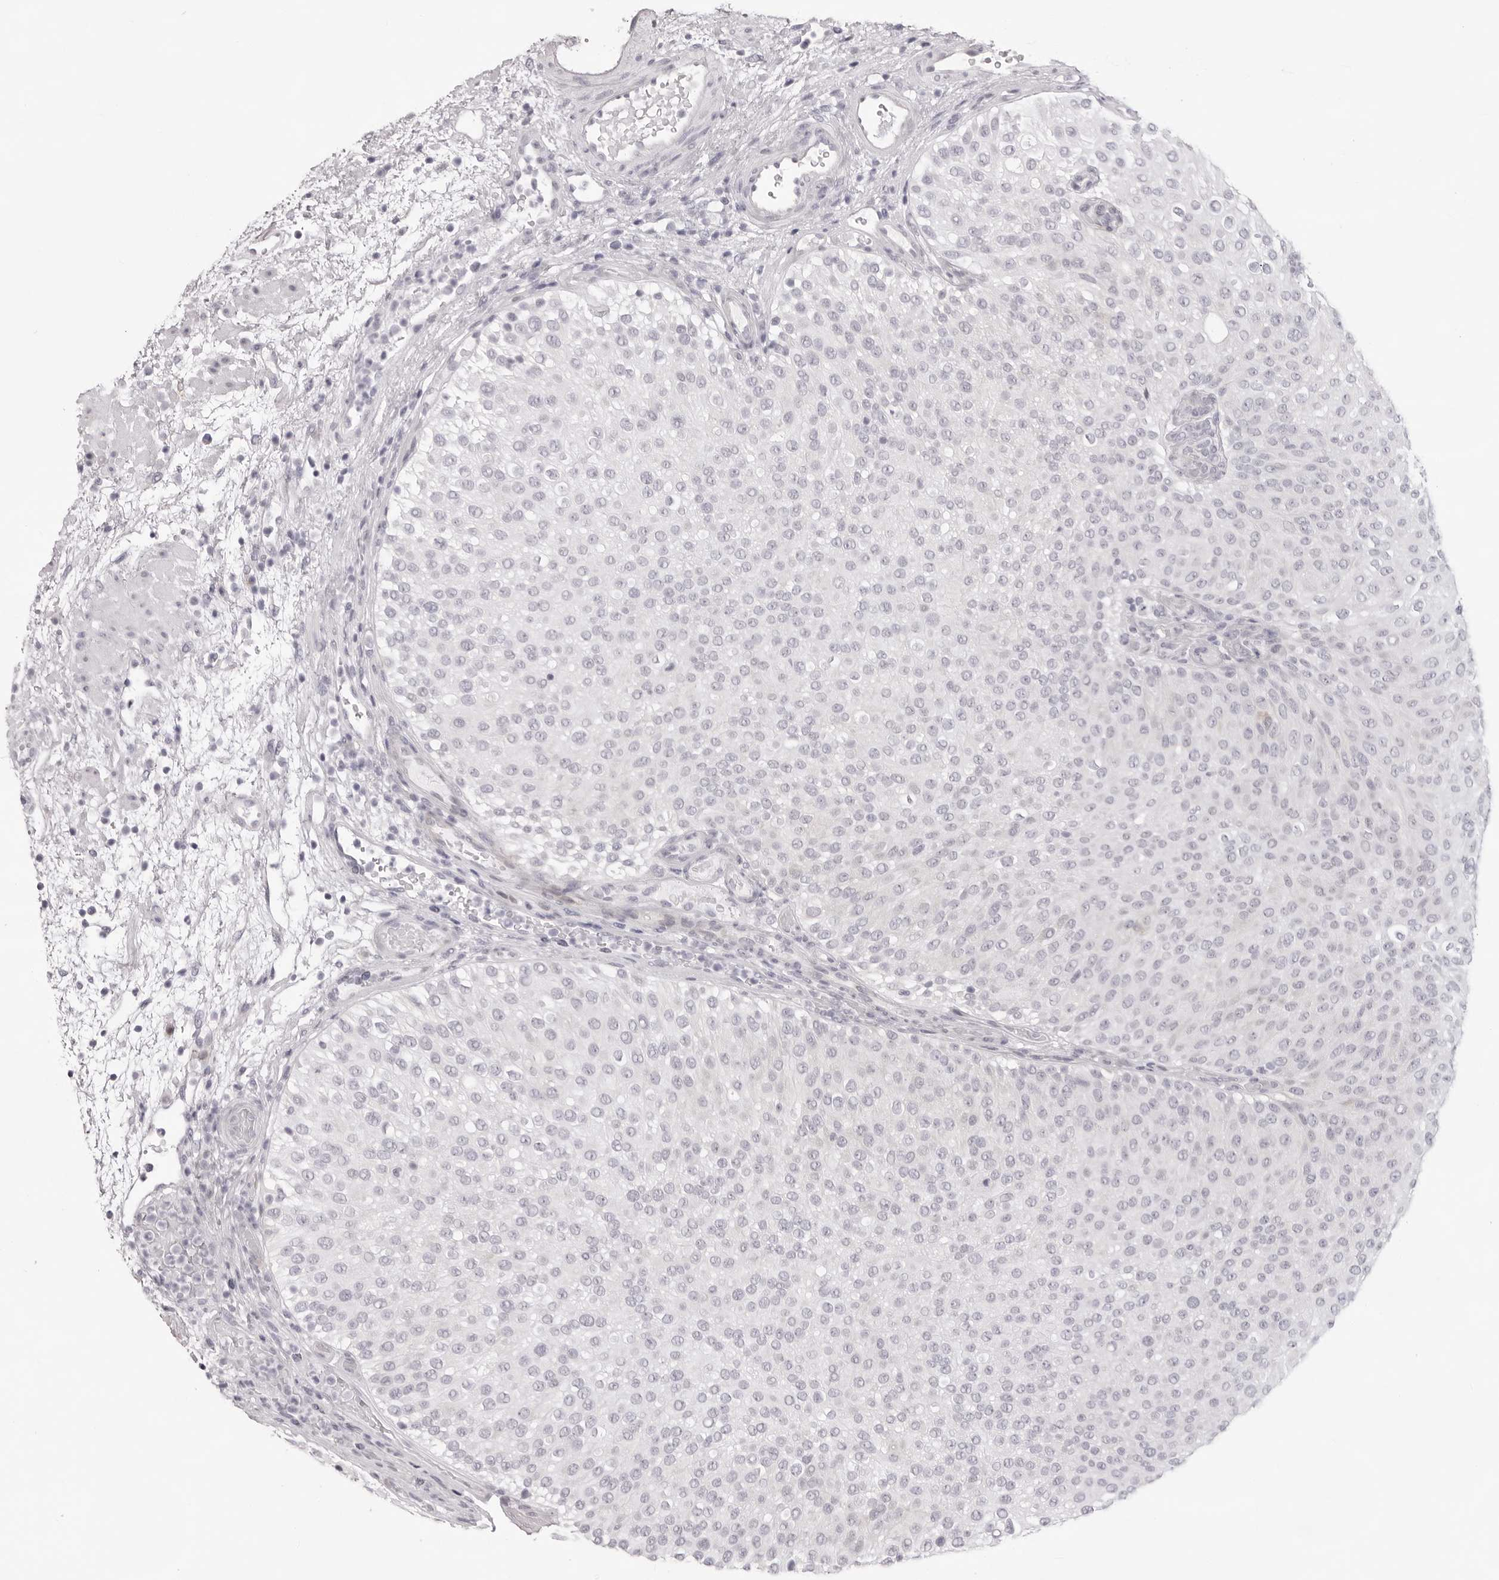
{"staining": {"intensity": "negative", "quantity": "none", "location": "none"}, "tissue": "urothelial cancer", "cell_type": "Tumor cells", "image_type": "cancer", "snomed": [{"axis": "morphology", "description": "Urothelial carcinoma, Low grade"}, {"axis": "topography", "description": "Urinary bladder"}], "caption": "This is an IHC micrograph of low-grade urothelial carcinoma. There is no positivity in tumor cells.", "gene": "SMIM2", "patient": {"sex": "male", "age": 78}}